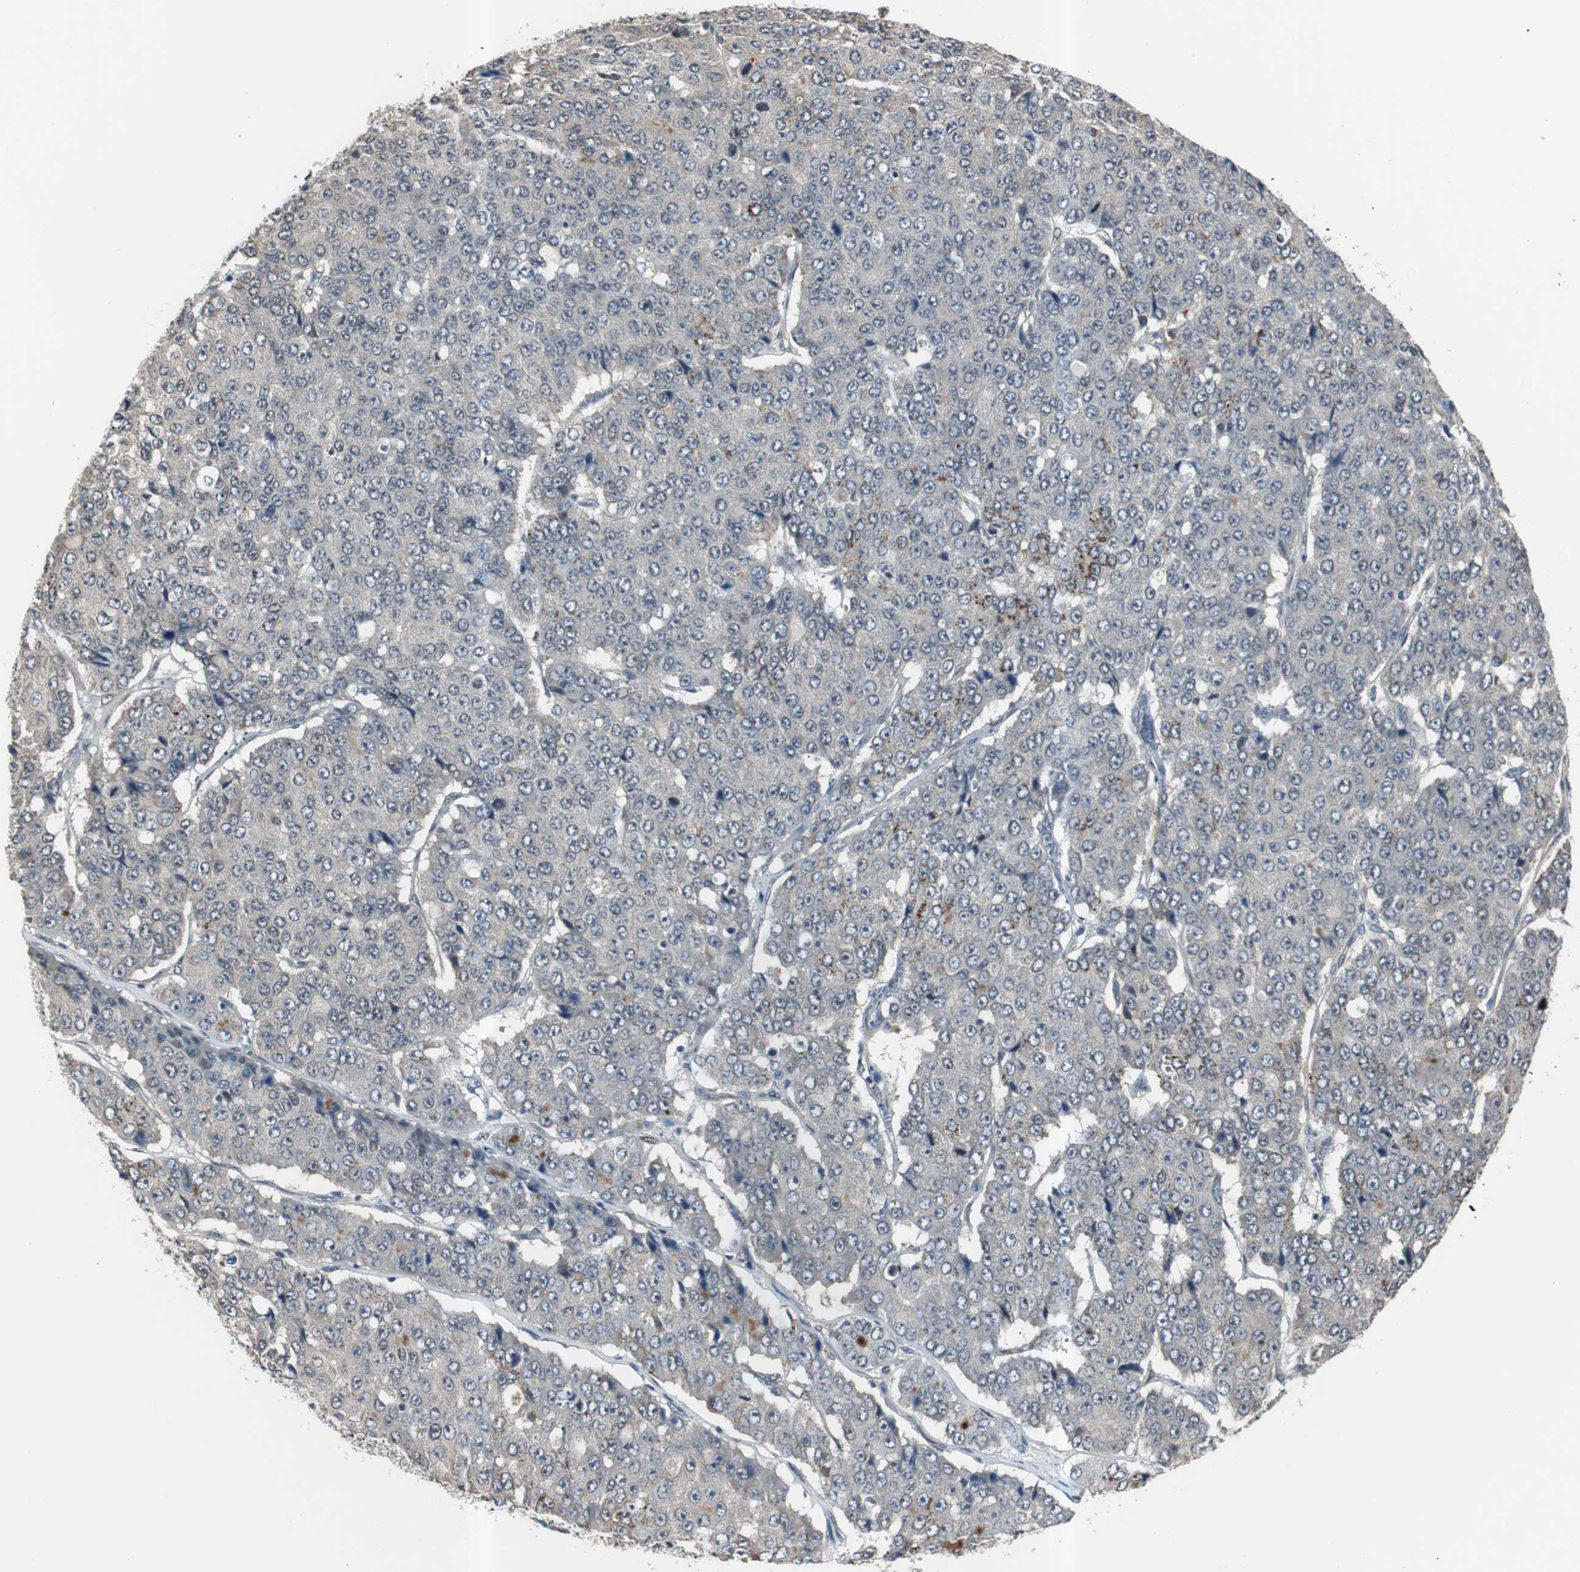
{"staining": {"intensity": "moderate", "quantity": "<25%", "location": "cytoplasmic/membranous"}, "tissue": "pancreatic cancer", "cell_type": "Tumor cells", "image_type": "cancer", "snomed": [{"axis": "morphology", "description": "Adenocarcinoma, NOS"}, {"axis": "topography", "description": "Pancreas"}], "caption": "Tumor cells show low levels of moderate cytoplasmic/membranous staining in approximately <25% of cells in human pancreatic cancer (adenocarcinoma). Nuclei are stained in blue.", "gene": "SMAD1", "patient": {"sex": "male", "age": 50}}